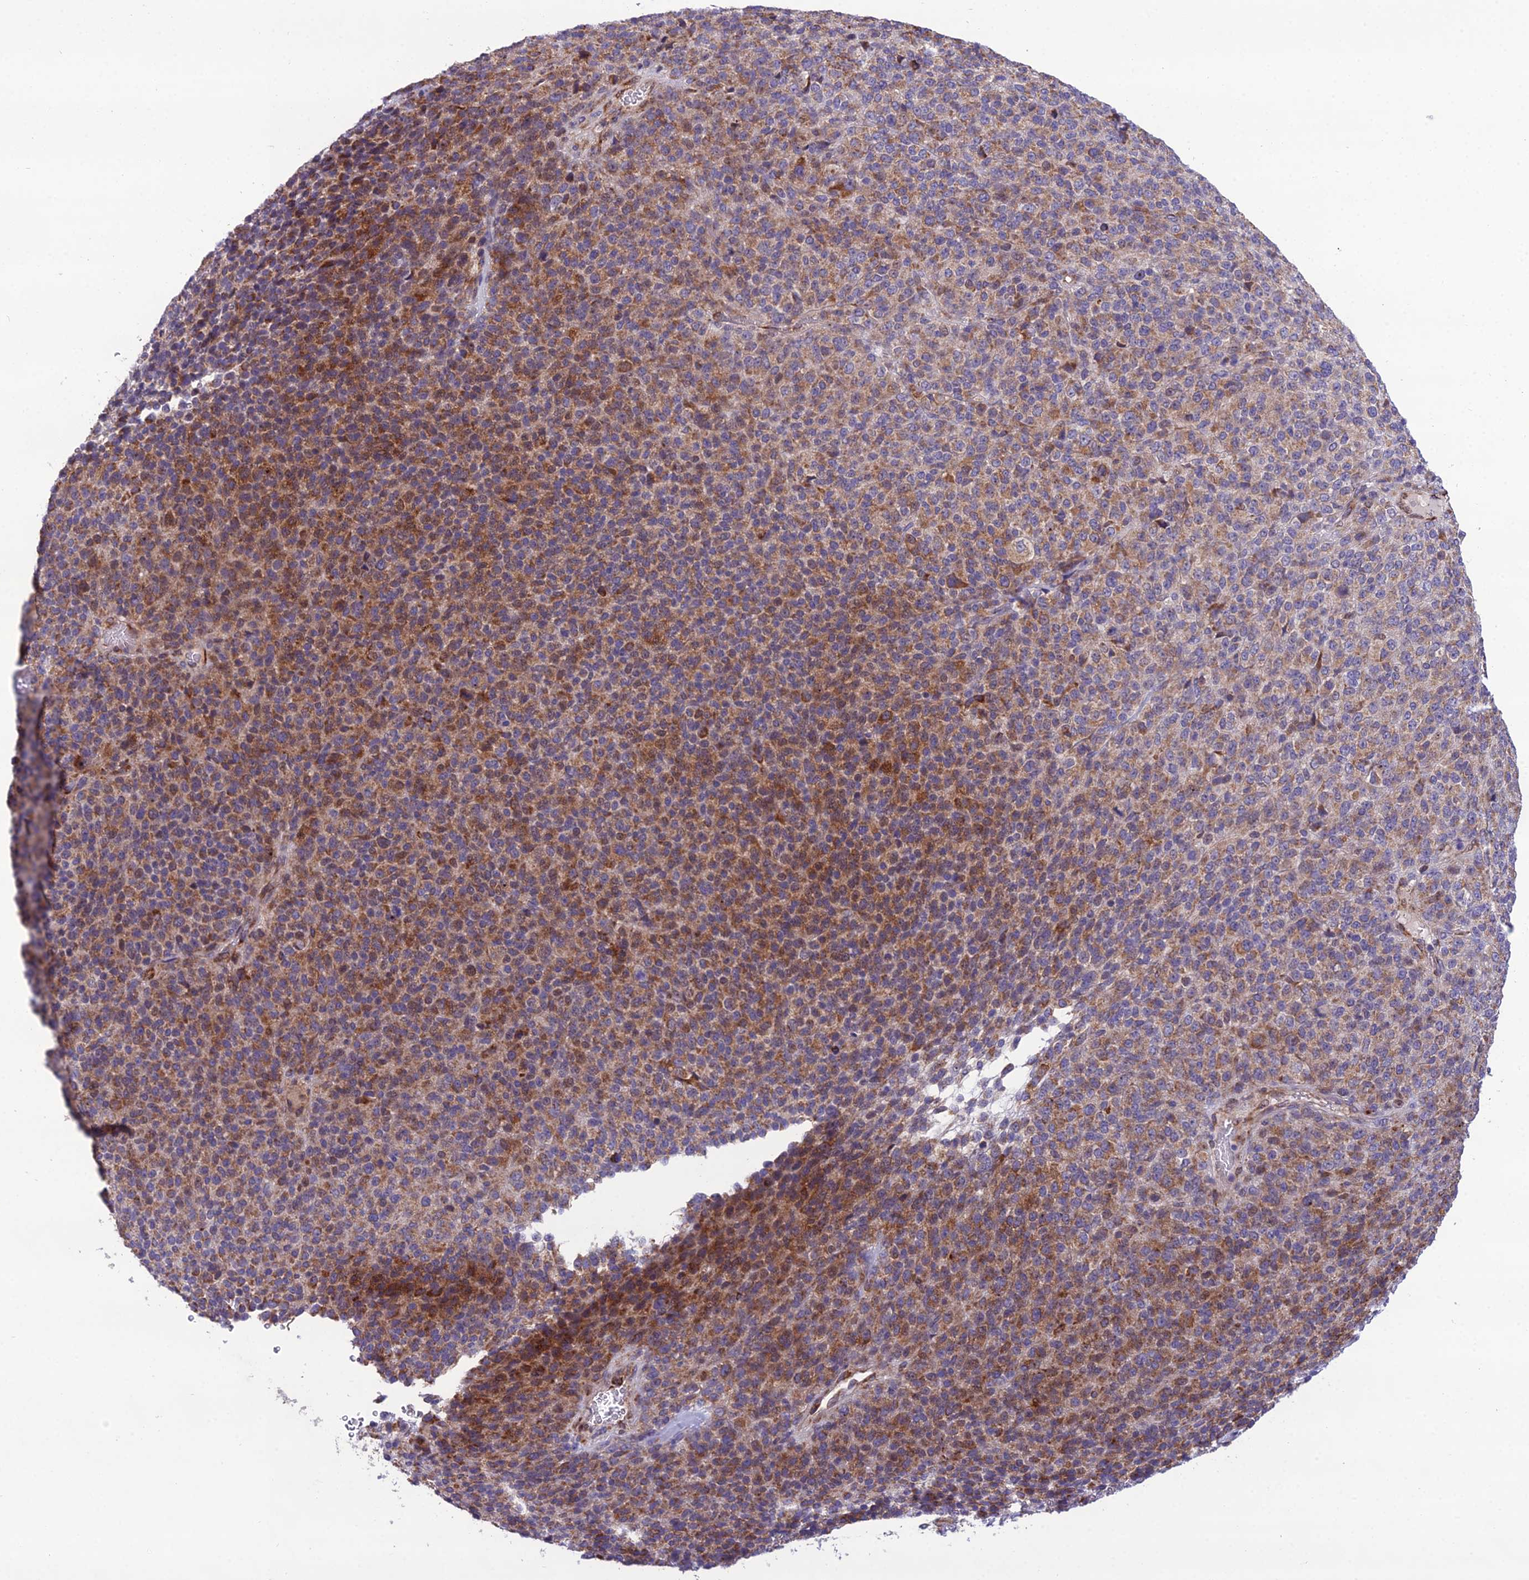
{"staining": {"intensity": "moderate", "quantity": ">75%", "location": "cytoplasmic/membranous"}, "tissue": "melanoma", "cell_type": "Tumor cells", "image_type": "cancer", "snomed": [{"axis": "morphology", "description": "Malignant melanoma, Metastatic site"}, {"axis": "topography", "description": "Brain"}], "caption": "Protein positivity by immunohistochemistry demonstrates moderate cytoplasmic/membranous positivity in about >75% of tumor cells in melanoma.", "gene": "NODAL", "patient": {"sex": "female", "age": 56}}